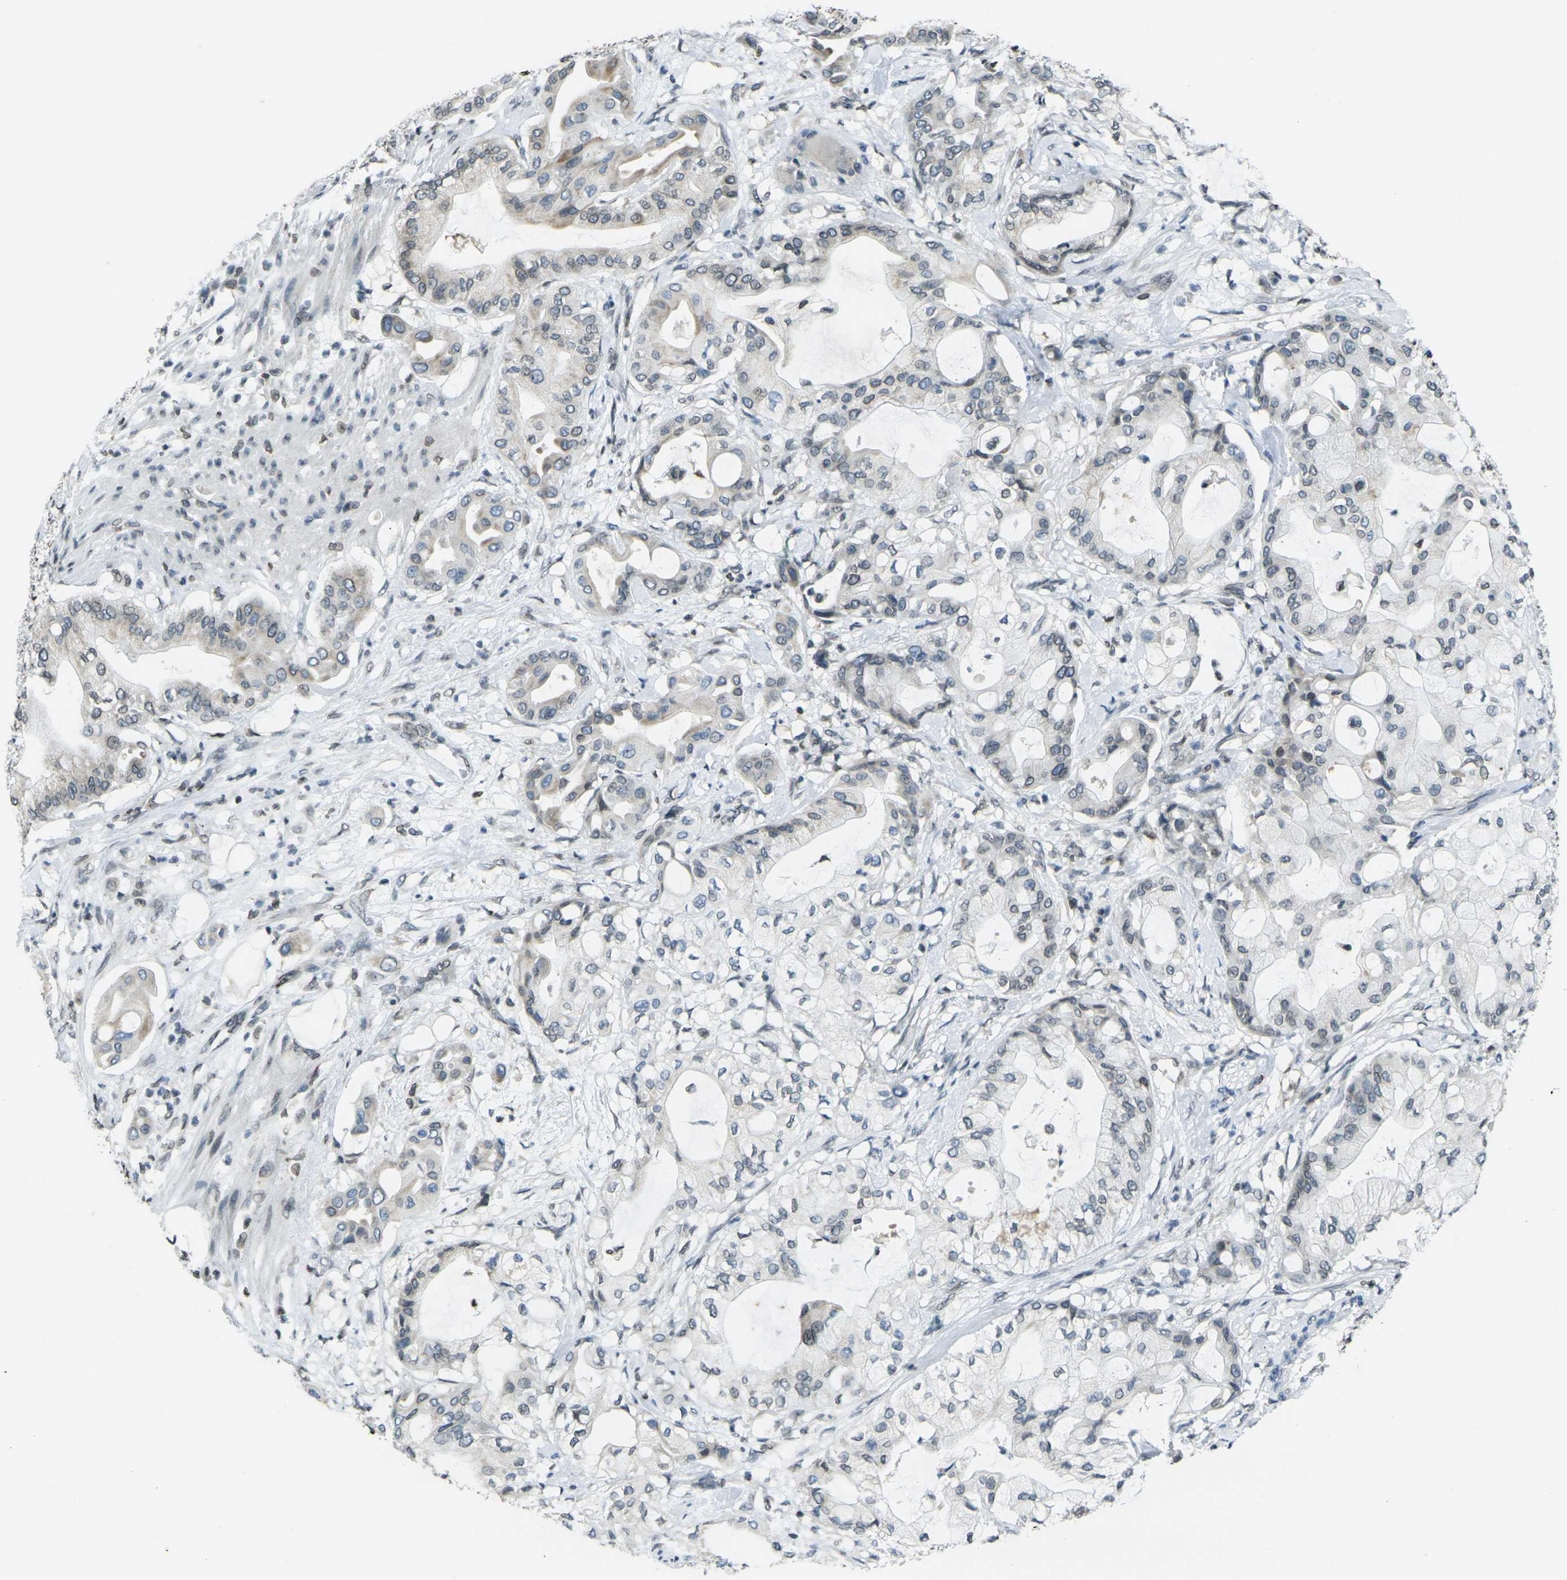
{"staining": {"intensity": "weak", "quantity": "<25%", "location": "cytoplasmic/membranous,nuclear"}, "tissue": "pancreatic cancer", "cell_type": "Tumor cells", "image_type": "cancer", "snomed": [{"axis": "morphology", "description": "Adenocarcinoma, NOS"}, {"axis": "morphology", "description": "Adenocarcinoma, metastatic, NOS"}, {"axis": "topography", "description": "Lymph node"}, {"axis": "topography", "description": "Pancreas"}, {"axis": "topography", "description": "Duodenum"}], "caption": "The image demonstrates no significant staining in tumor cells of pancreatic cancer (metastatic adenocarcinoma). (Brightfield microscopy of DAB immunohistochemistry at high magnification).", "gene": "BRDT", "patient": {"sex": "female", "age": 64}}